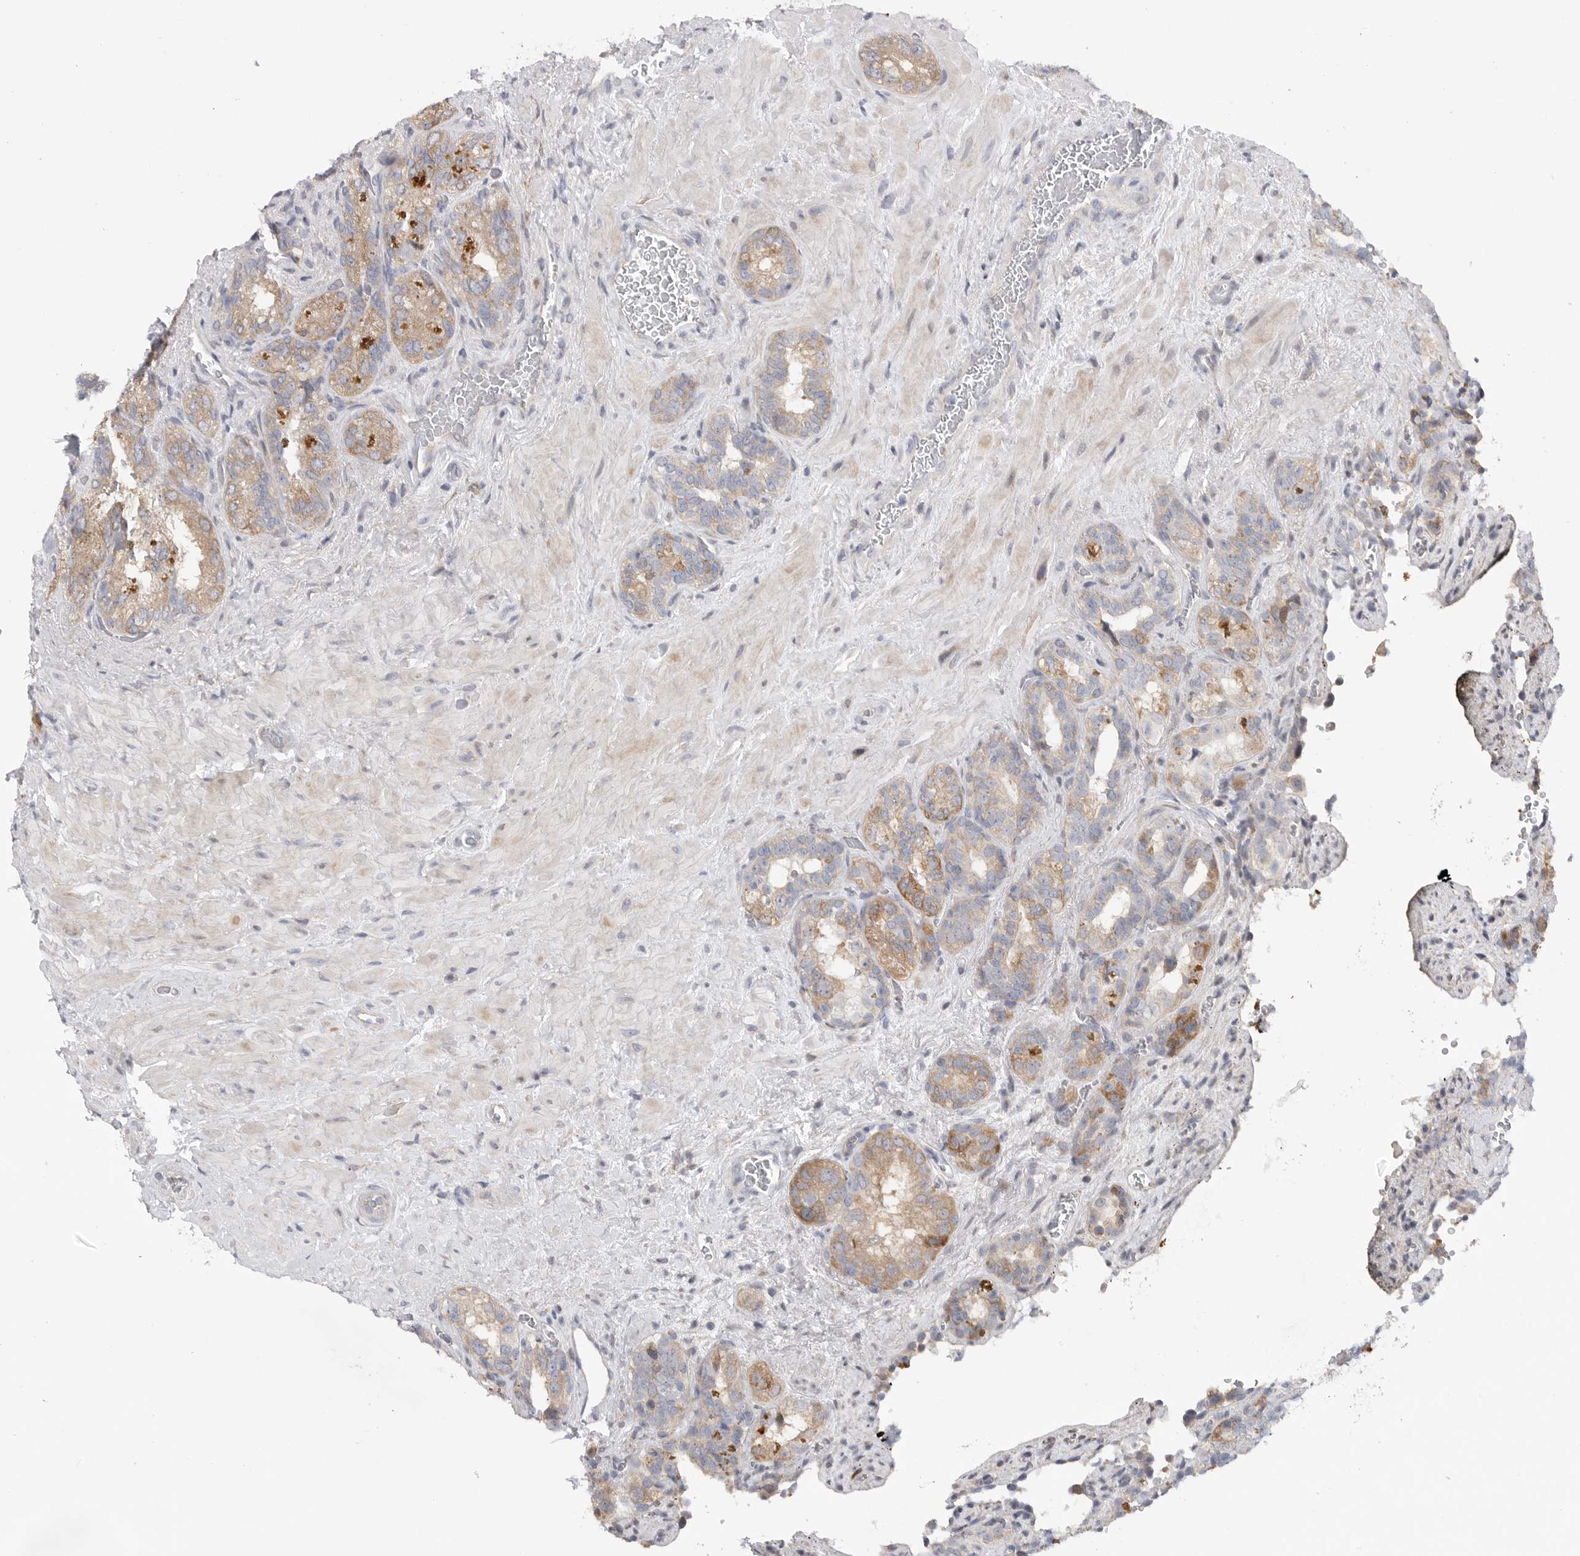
{"staining": {"intensity": "moderate", "quantity": ">75%", "location": "cytoplasmic/membranous"}, "tissue": "seminal vesicle", "cell_type": "Glandular cells", "image_type": "normal", "snomed": [{"axis": "morphology", "description": "Normal tissue, NOS"}, {"axis": "topography", "description": "Prostate"}, {"axis": "topography", "description": "Seminal veicle"}], "caption": "Human seminal vesicle stained for a protein (brown) demonstrates moderate cytoplasmic/membranous positive staining in approximately >75% of glandular cells.", "gene": "FBXO43", "patient": {"sex": "male", "age": 67}}